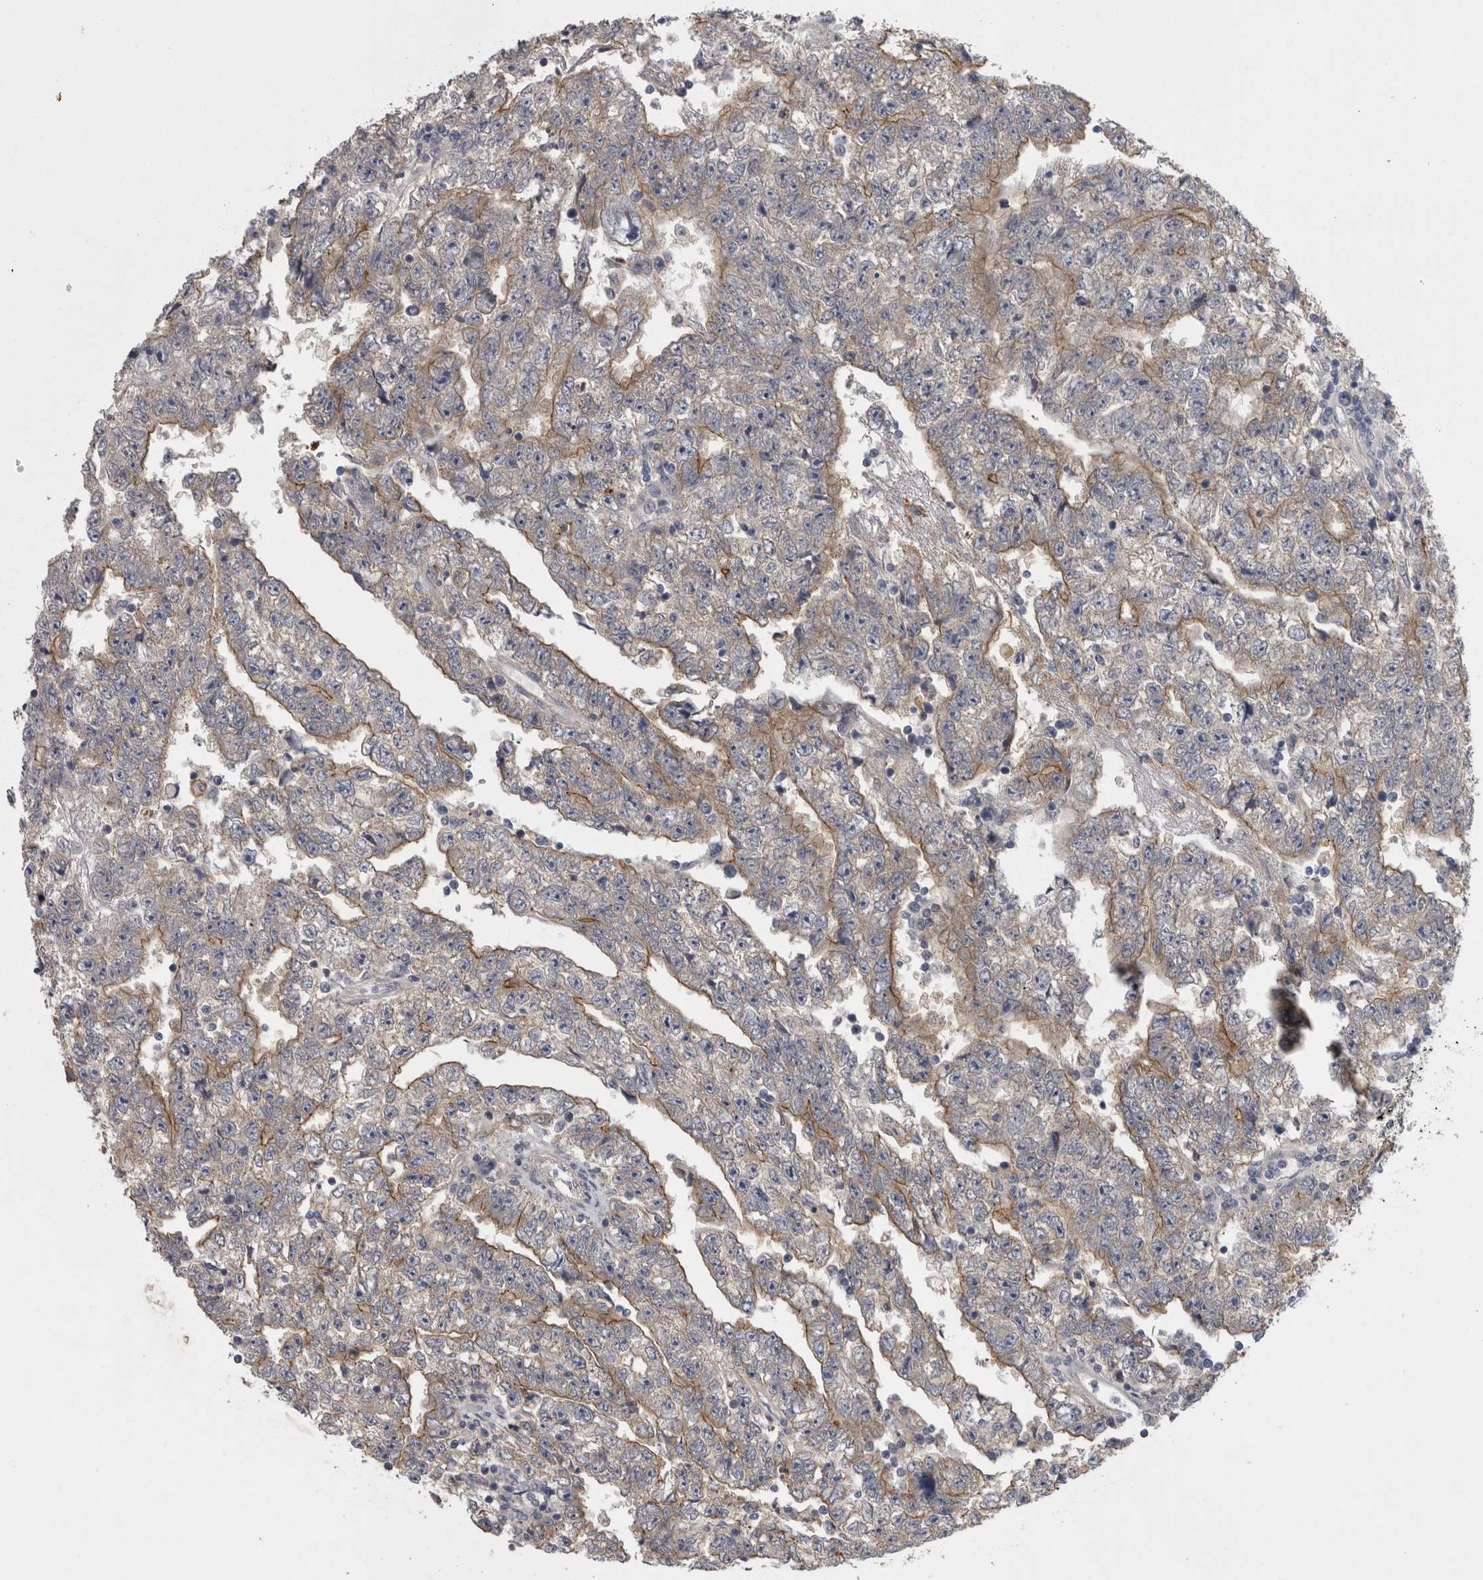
{"staining": {"intensity": "weak", "quantity": "<25%", "location": "cytoplasmic/membranous"}, "tissue": "testis cancer", "cell_type": "Tumor cells", "image_type": "cancer", "snomed": [{"axis": "morphology", "description": "Carcinoma, Embryonal, NOS"}, {"axis": "topography", "description": "Testis"}], "caption": "The immunohistochemistry (IHC) image has no significant positivity in tumor cells of embryonal carcinoma (testis) tissue. Nuclei are stained in blue.", "gene": "PRKCI", "patient": {"sex": "male", "age": 25}}